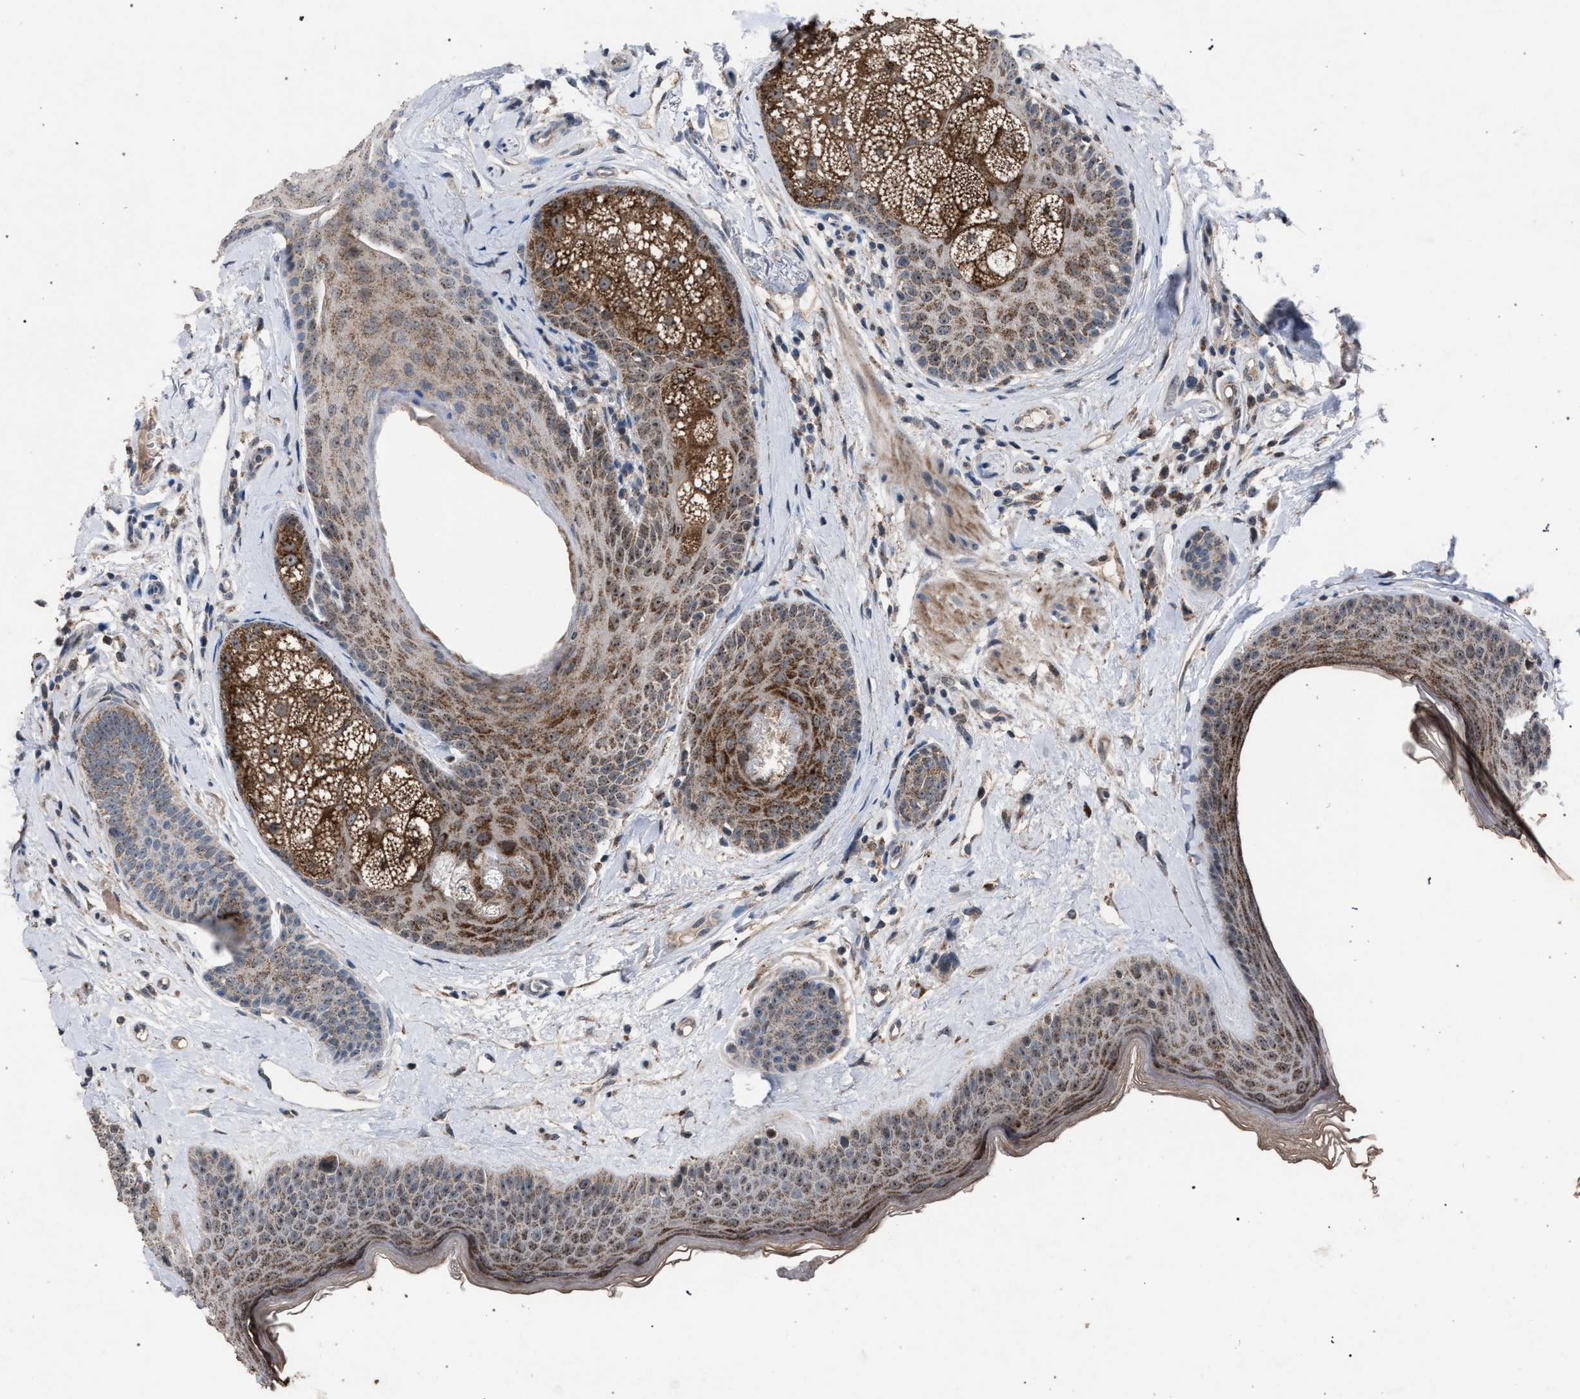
{"staining": {"intensity": "moderate", "quantity": "25%-75%", "location": "cytoplasmic/membranous"}, "tissue": "oral mucosa", "cell_type": "Squamous epithelial cells", "image_type": "normal", "snomed": [{"axis": "morphology", "description": "Normal tissue, NOS"}, {"axis": "topography", "description": "Skin"}, {"axis": "topography", "description": "Oral tissue"}], "caption": "This is an image of IHC staining of benign oral mucosa, which shows moderate staining in the cytoplasmic/membranous of squamous epithelial cells.", "gene": "HSD17B4", "patient": {"sex": "male", "age": 84}}